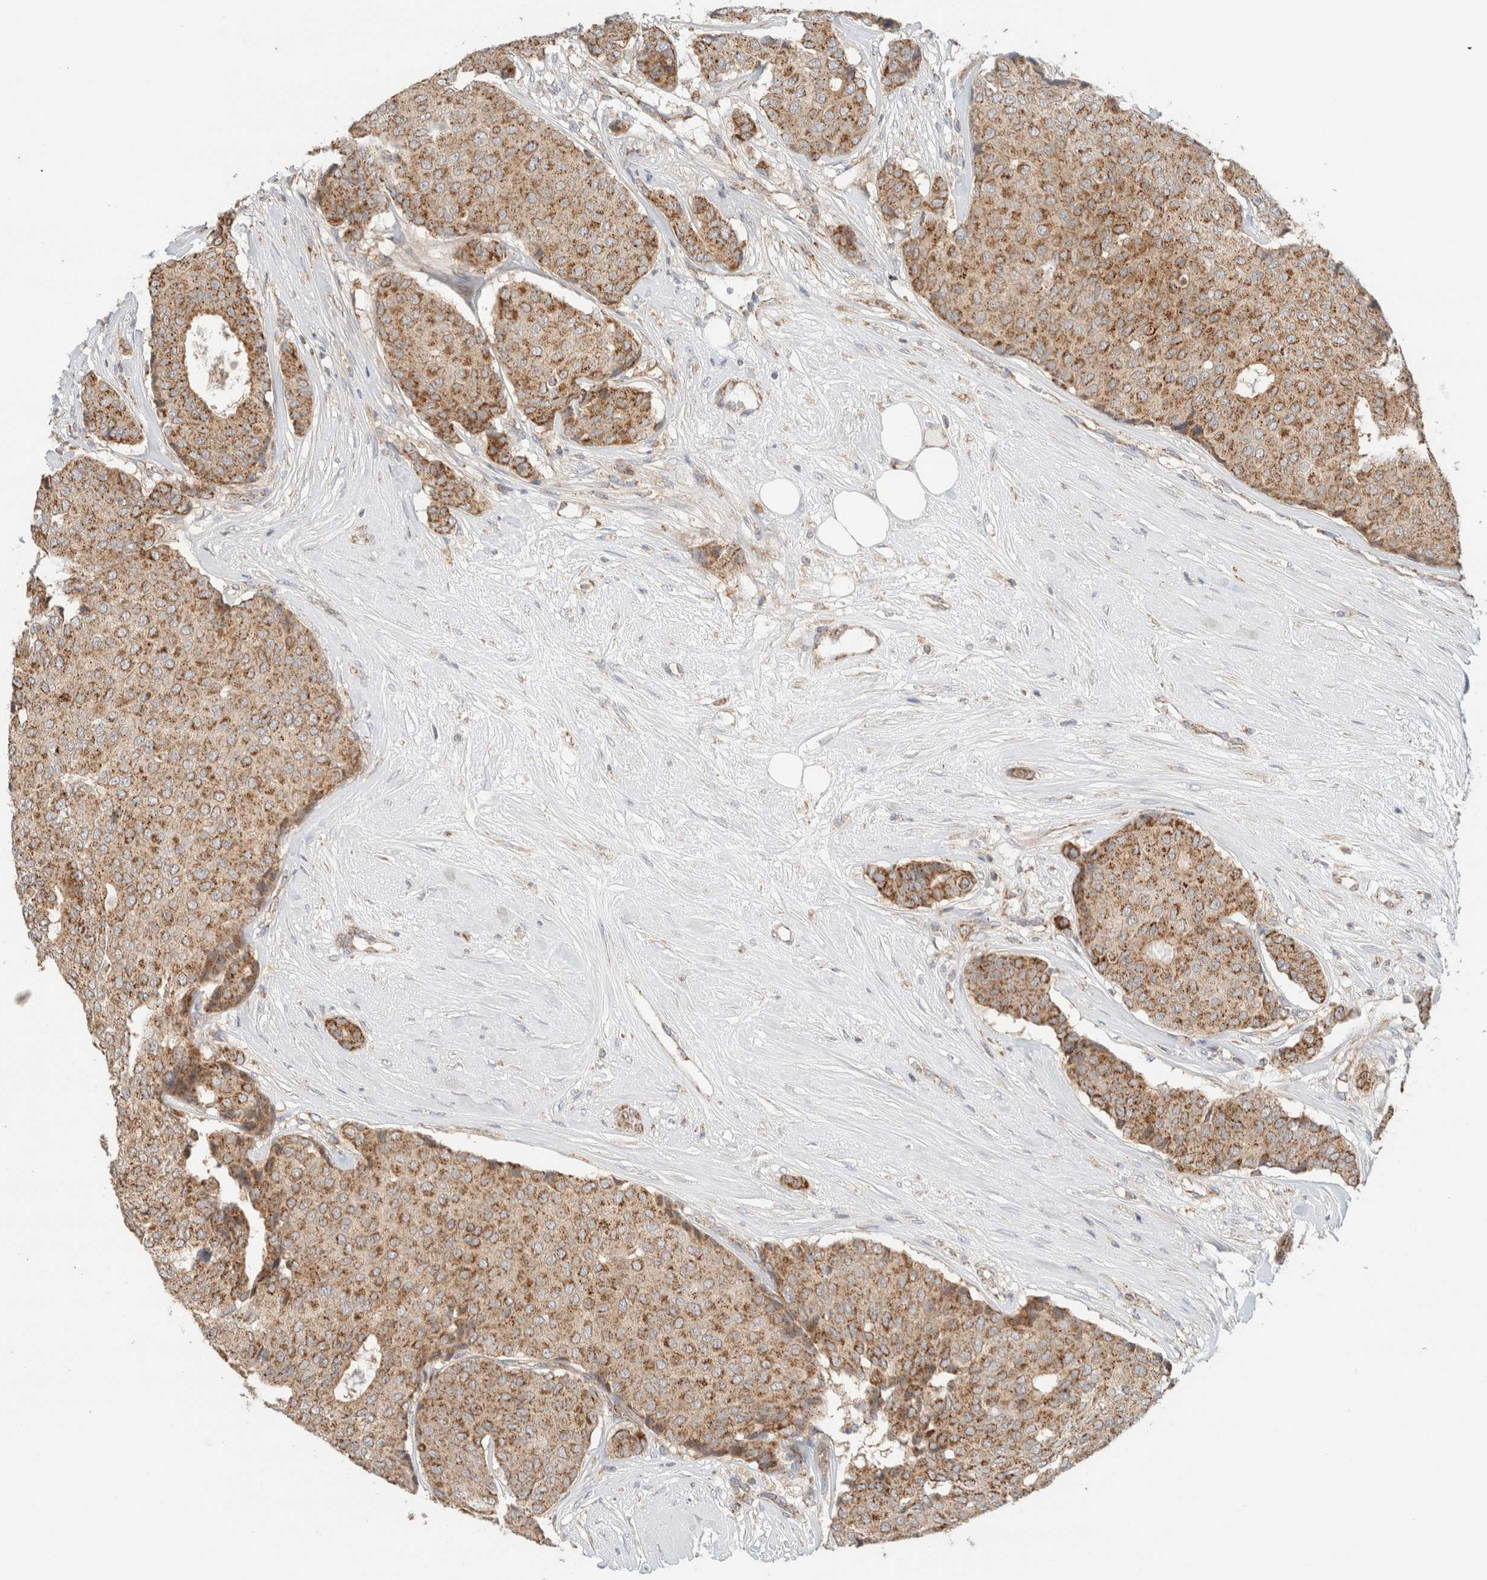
{"staining": {"intensity": "strong", "quantity": ">75%", "location": "cytoplasmic/membranous"}, "tissue": "breast cancer", "cell_type": "Tumor cells", "image_type": "cancer", "snomed": [{"axis": "morphology", "description": "Duct carcinoma"}, {"axis": "topography", "description": "Breast"}], "caption": "Tumor cells exhibit strong cytoplasmic/membranous expression in approximately >75% of cells in breast intraductal carcinoma. The staining is performed using DAB brown chromogen to label protein expression. The nuclei are counter-stained blue using hematoxylin.", "gene": "MRM3", "patient": {"sex": "female", "age": 75}}